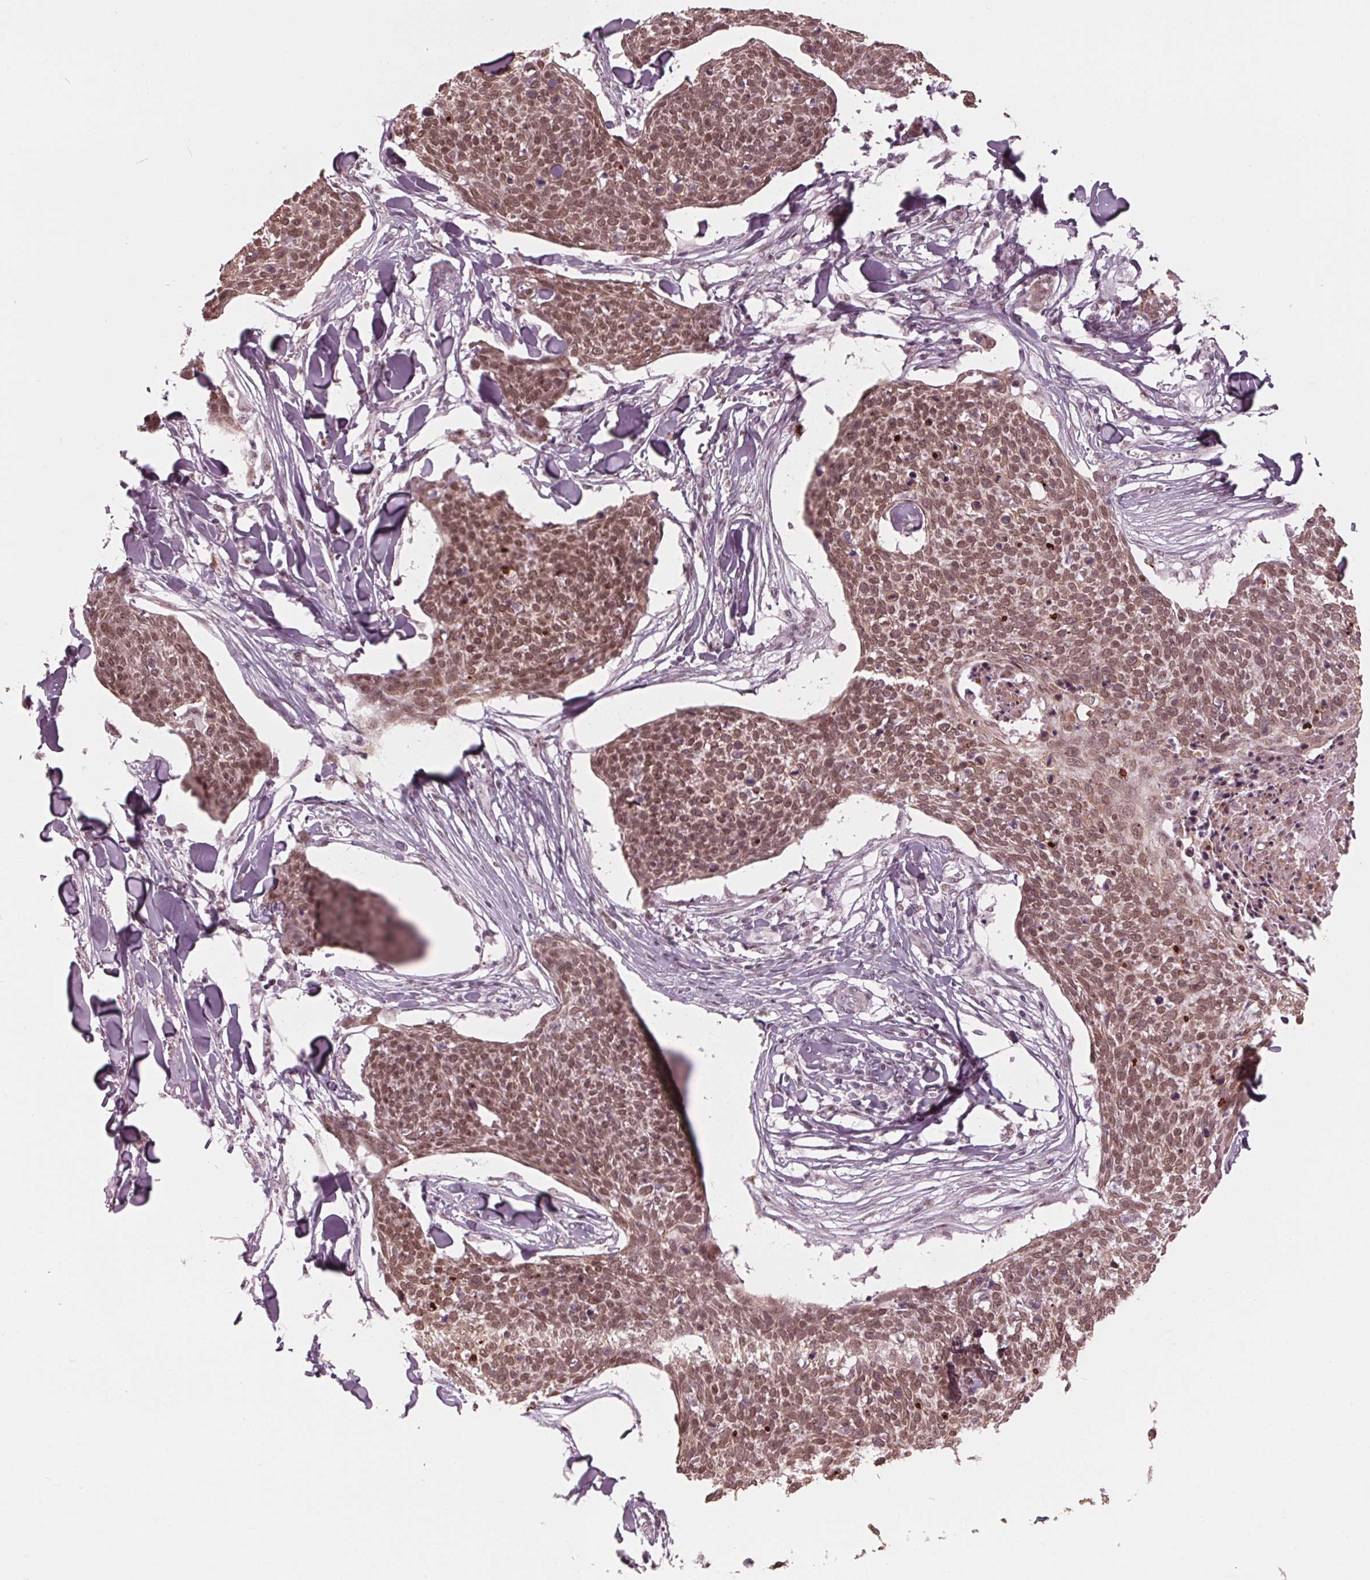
{"staining": {"intensity": "moderate", "quantity": ">75%", "location": "nuclear"}, "tissue": "skin cancer", "cell_type": "Tumor cells", "image_type": "cancer", "snomed": [{"axis": "morphology", "description": "Squamous cell carcinoma, NOS"}, {"axis": "topography", "description": "Skin"}, {"axis": "topography", "description": "Vulva"}], "caption": "Immunohistochemistry photomicrograph of human squamous cell carcinoma (skin) stained for a protein (brown), which reveals medium levels of moderate nuclear staining in approximately >75% of tumor cells.", "gene": "DNMT3L", "patient": {"sex": "female", "age": 75}}